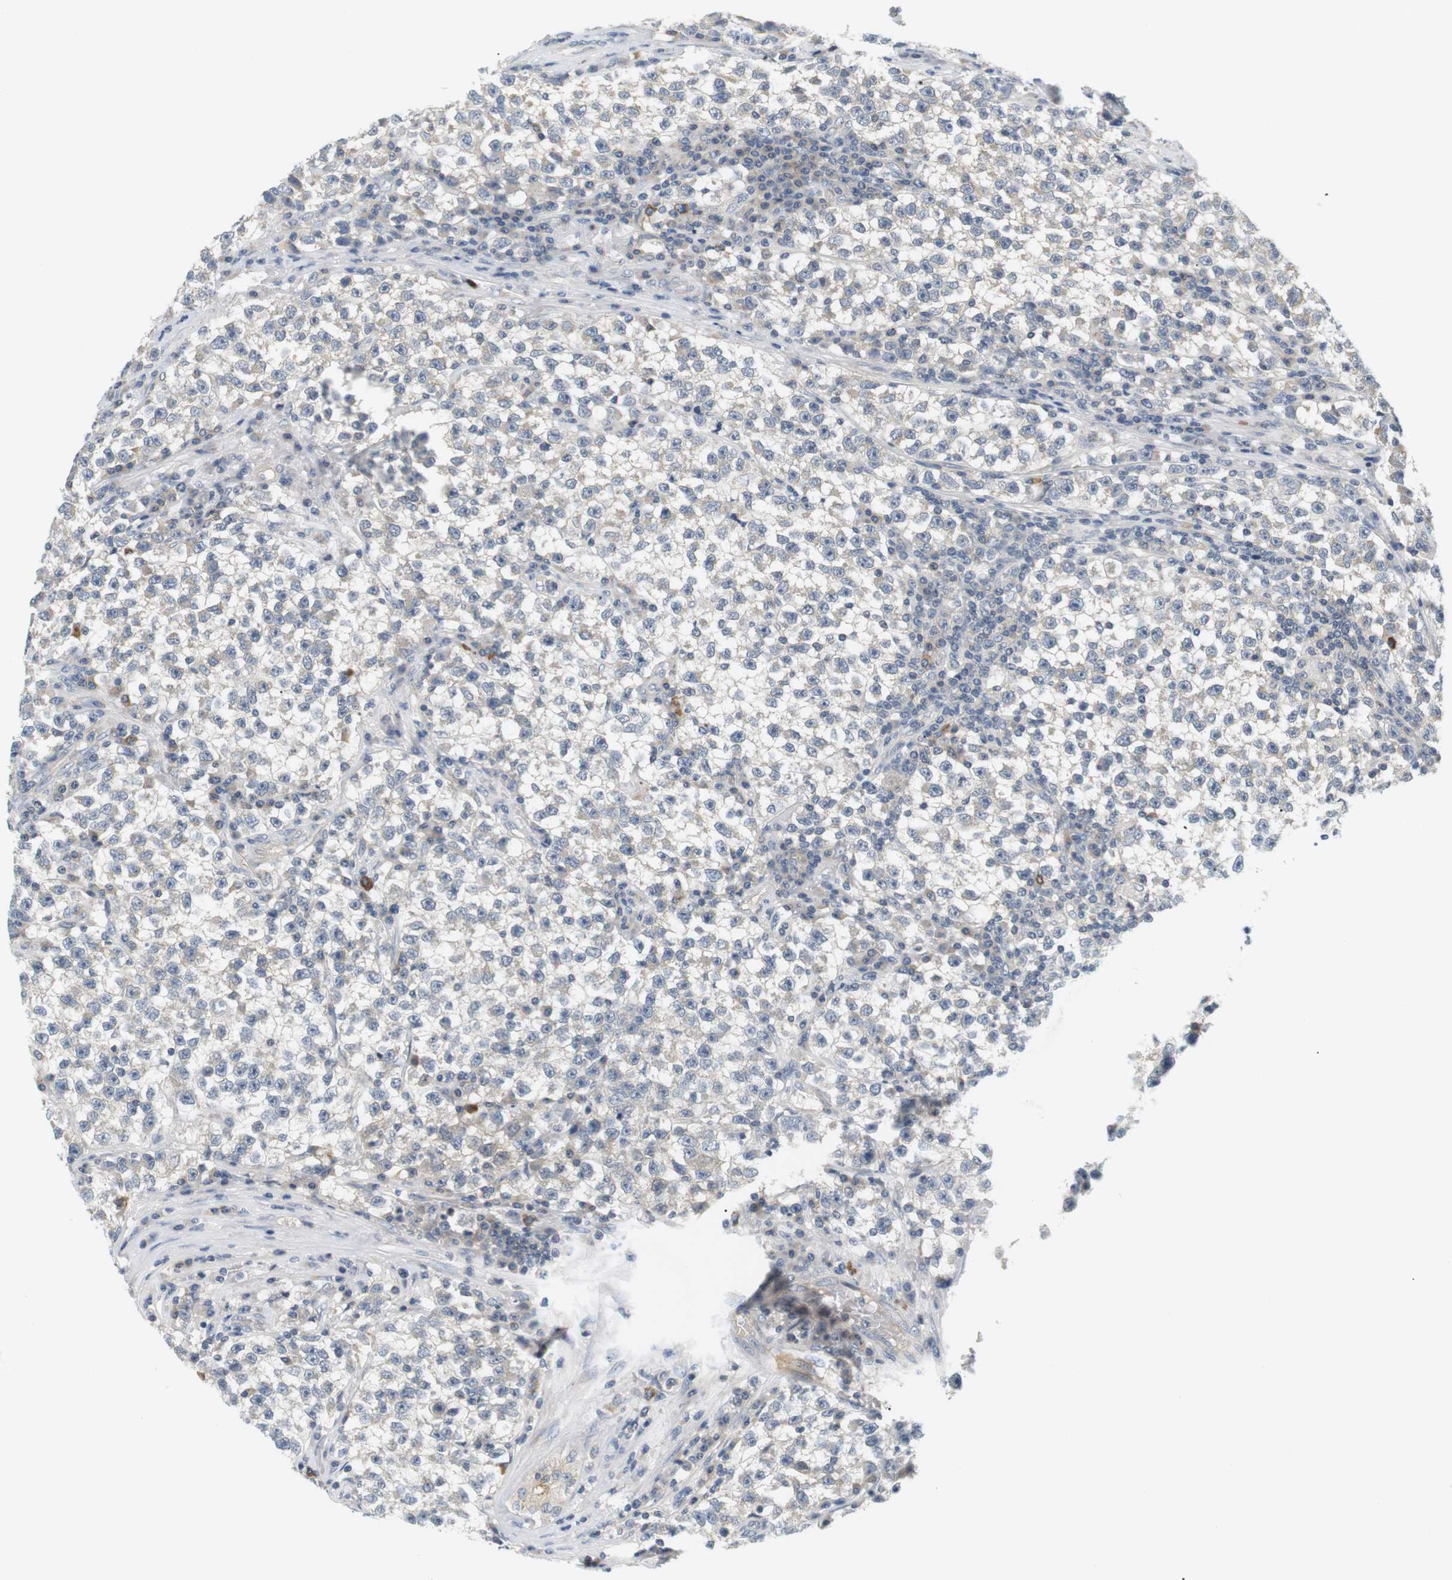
{"staining": {"intensity": "negative", "quantity": "none", "location": "none"}, "tissue": "testis cancer", "cell_type": "Tumor cells", "image_type": "cancer", "snomed": [{"axis": "morphology", "description": "Seminoma, NOS"}, {"axis": "topography", "description": "Testis"}], "caption": "Immunohistochemical staining of human testis cancer exhibits no significant staining in tumor cells. (DAB immunohistochemistry (IHC), high magnification).", "gene": "EVA1C", "patient": {"sex": "male", "age": 22}}